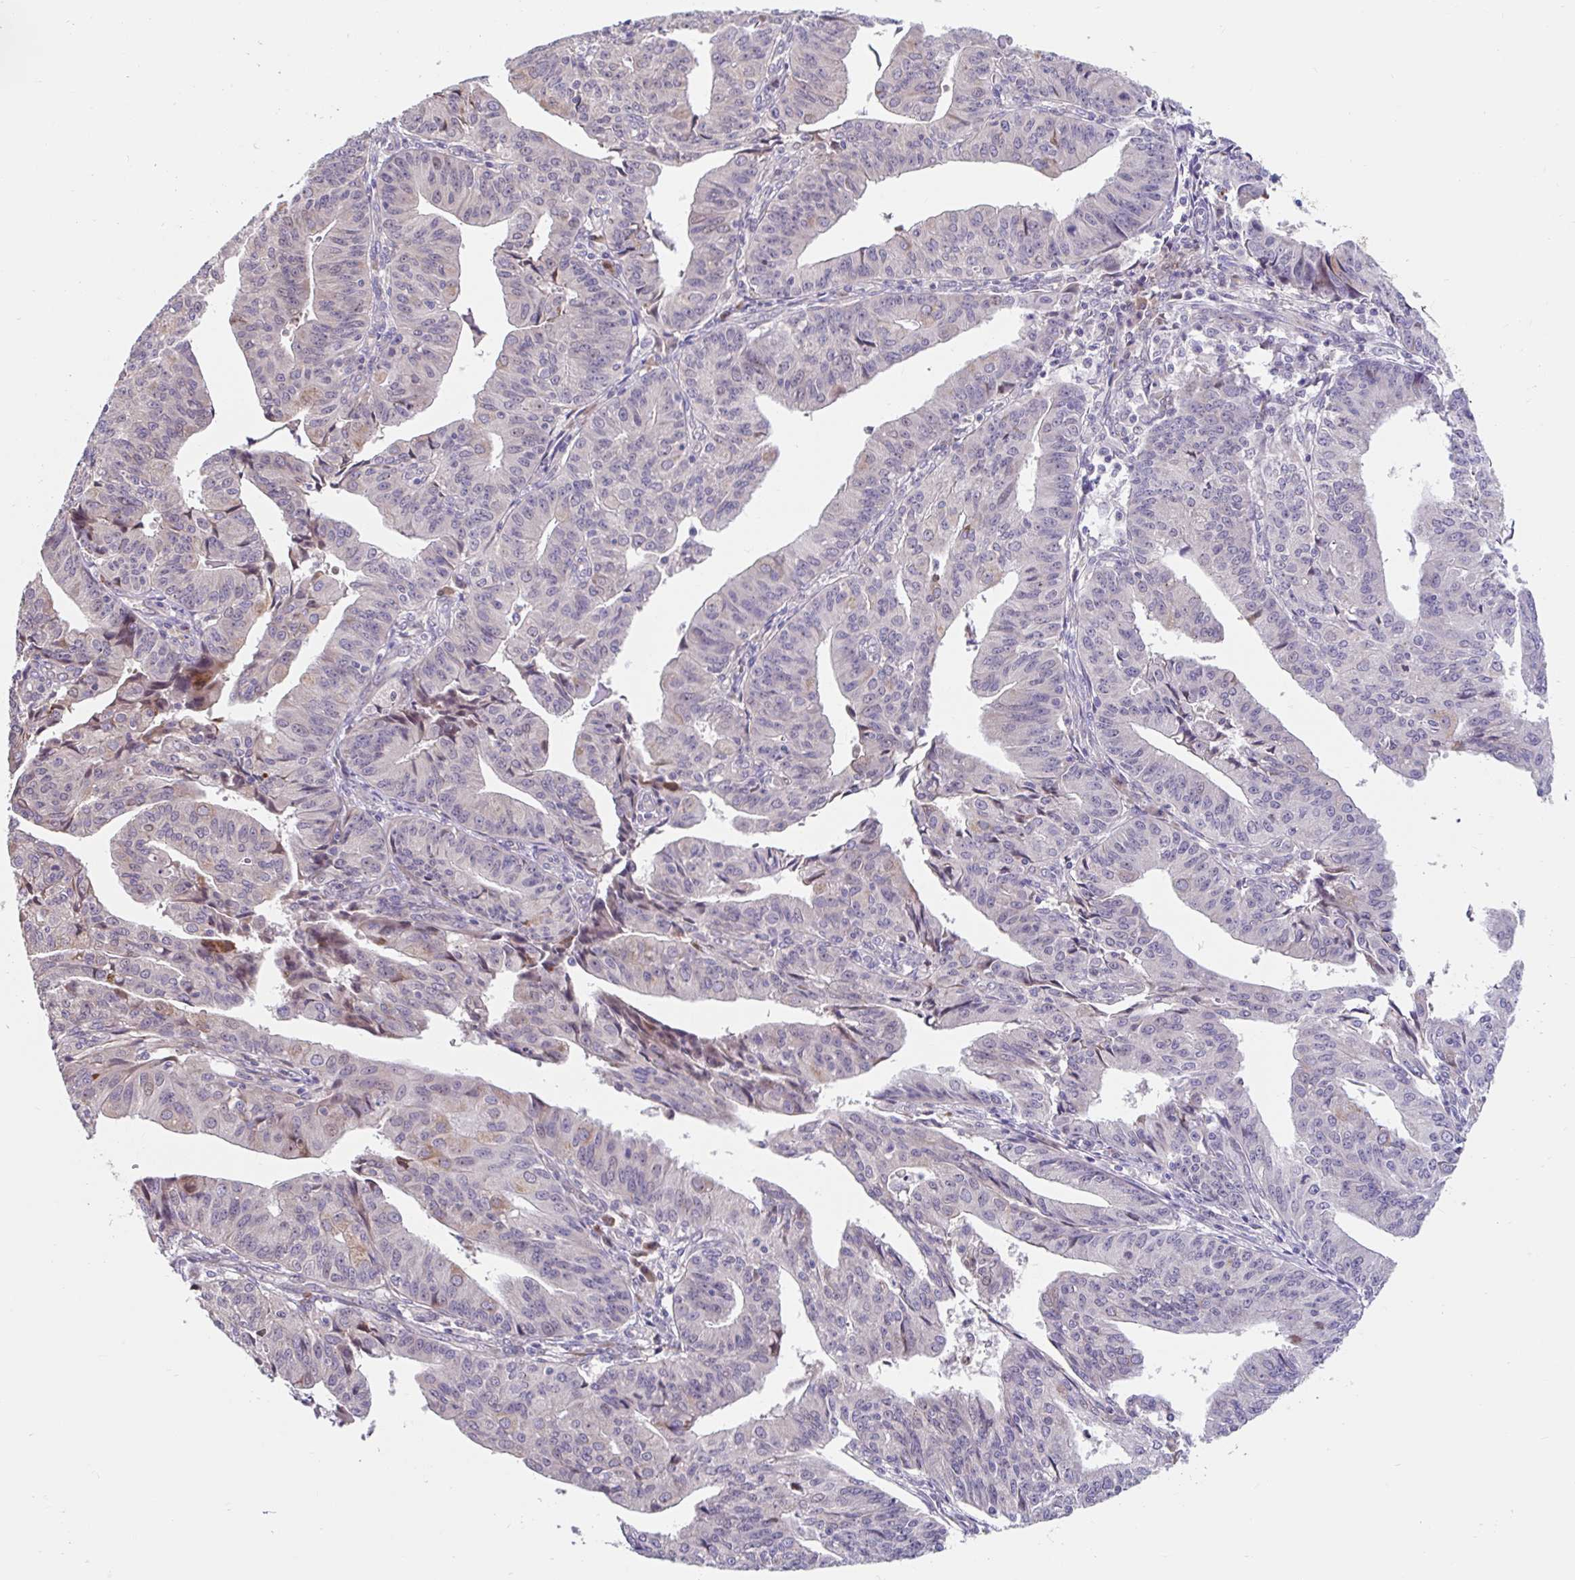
{"staining": {"intensity": "moderate", "quantity": "<25%", "location": "cytoplasmic/membranous"}, "tissue": "endometrial cancer", "cell_type": "Tumor cells", "image_type": "cancer", "snomed": [{"axis": "morphology", "description": "Adenocarcinoma, NOS"}, {"axis": "topography", "description": "Endometrium"}], "caption": "This is a micrograph of immunohistochemistry staining of endometrial cancer (adenocarcinoma), which shows moderate expression in the cytoplasmic/membranous of tumor cells.", "gene": "NT5C1B", "patient": {"sex": "female", "age": 56}}